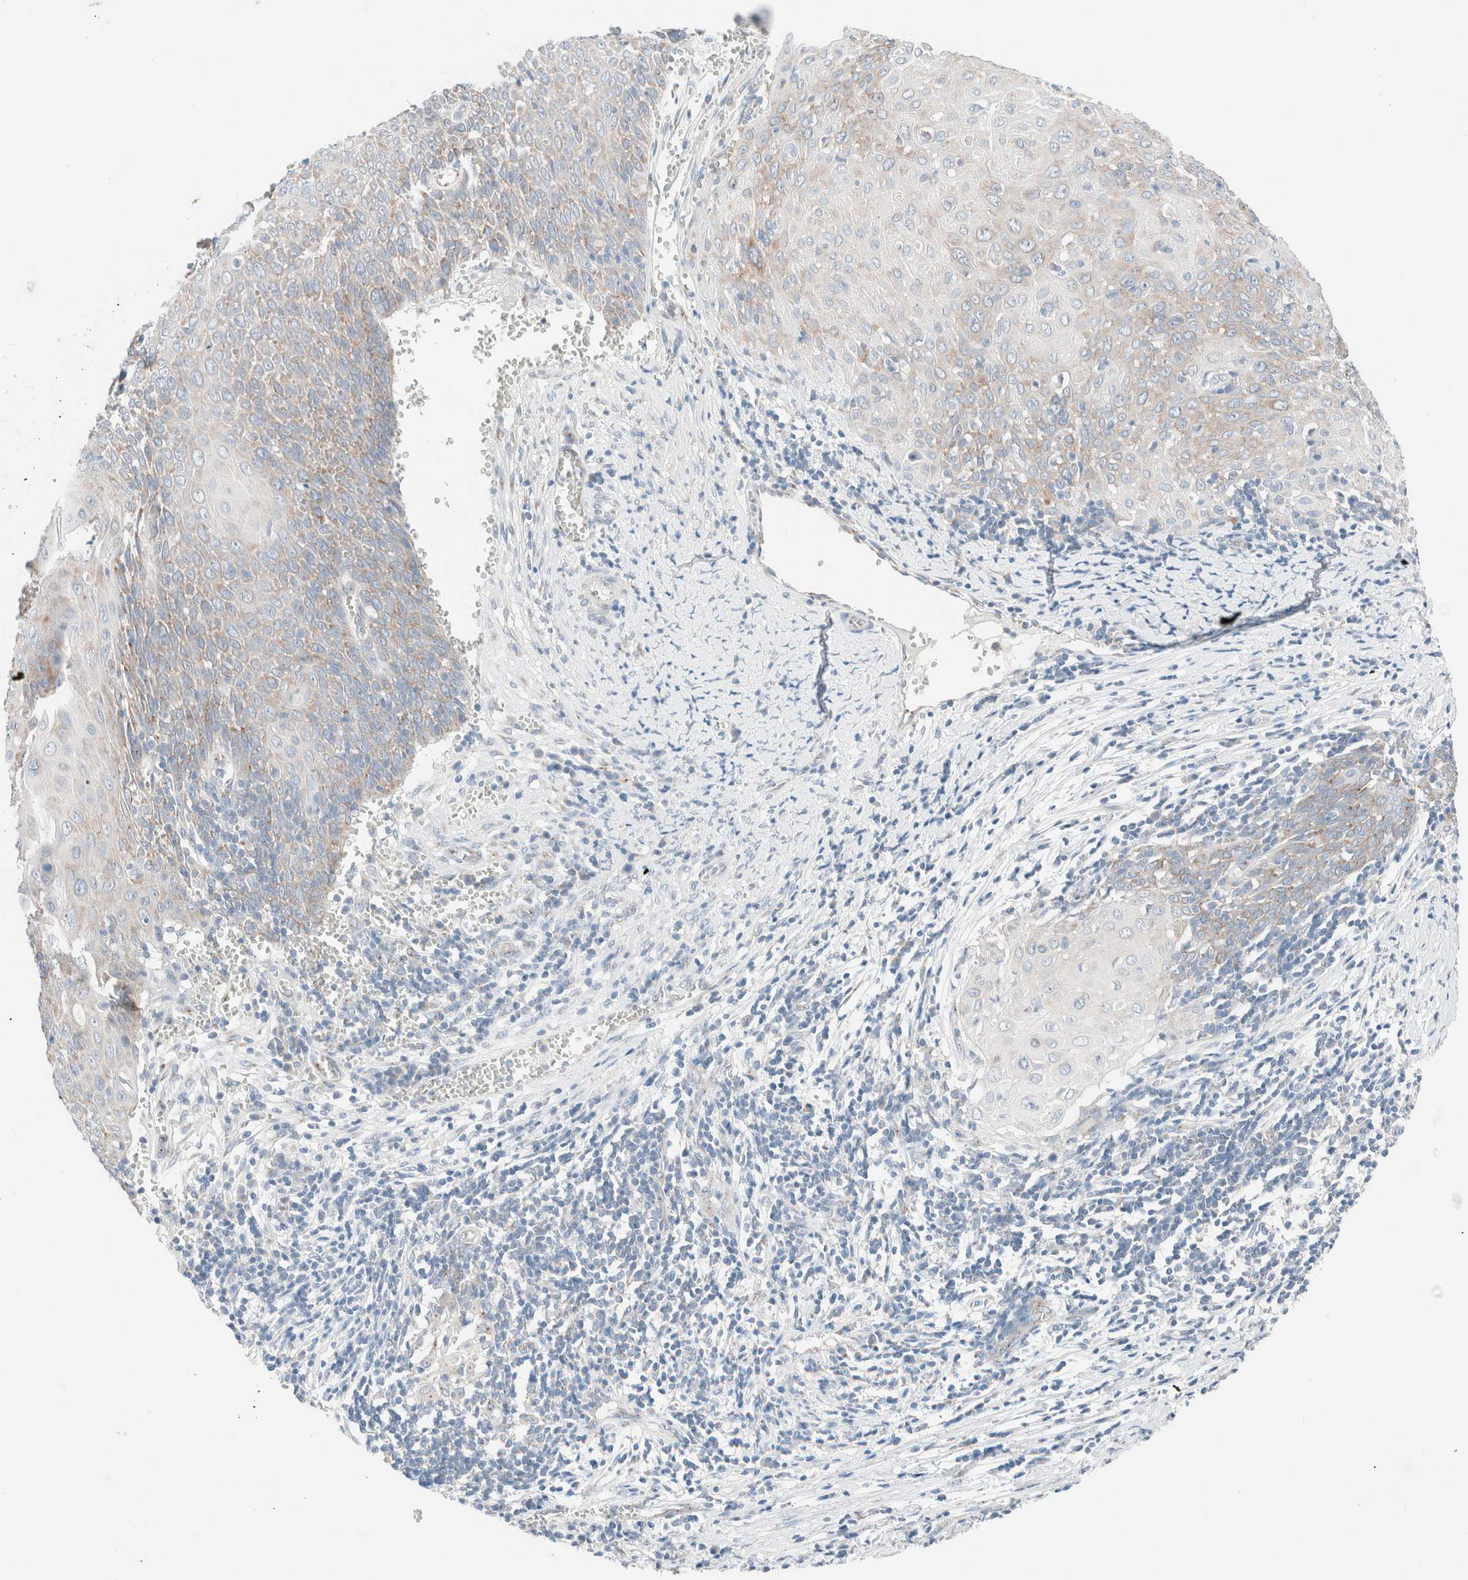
{"staining": {"intensity": "weak", "quantity": ">75%", "location": "cytoplasmic/membranous"}, "tissue": "cervical cancer", "cell_type": "Tumor cells", "image_type": "cancer", "snomed": [{"axis": "morphology", "description": "Squamous cell carcinoma, NOS"}, {"axis": "topography", "description": "Cervix"}], "caption": "Brown immunohistochemical staining in human squamous cell carcinoma (cervical) displays weak cytoplasmic/membranous staining in about >75% of tumor cells. (brown staining indicates protein expression, while blue staining denotes nuclei).", "gene": "CASC3", "patient": {"sex": "female", "age": 39}}